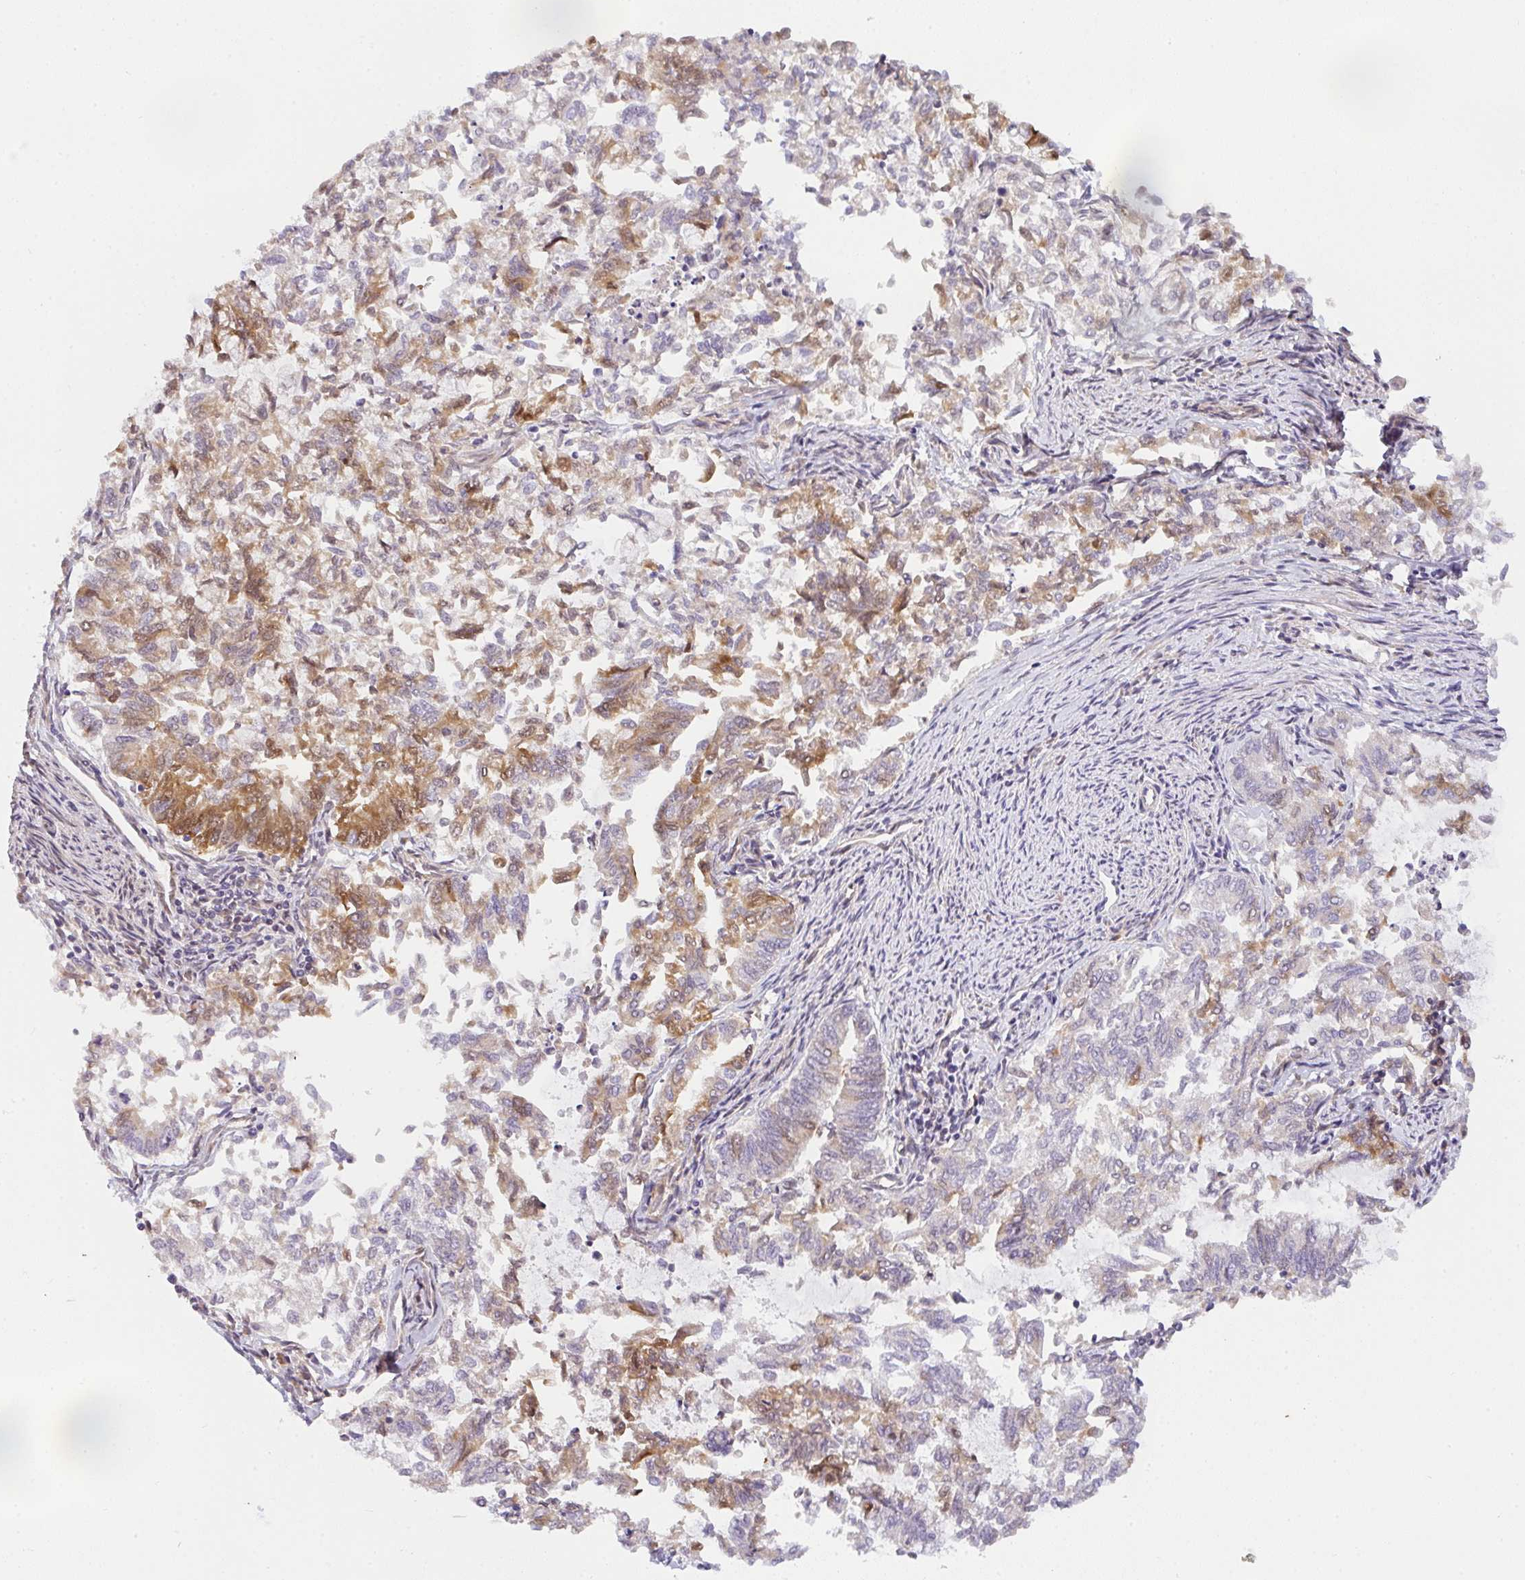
{"staining": {"intensity": "moderate", "quantity": "25%-75%", "location": "cytoplasmic/membranous"}, "tissue": "endometrial cancer", "cell_type": "Tumor cells", "image_type": "cancer", "snomed": [{"axis": "morphology", "description": "Adenocarcinoma, NOS"}, {"axis": "topography", "description": "Endometrium"}], "caption": "Tumor cells exhibit moderate cytoplasmic/membranous staining in about 25%-75% of cells in adenocarcinoma (endometrial).", "gene": "COX7B", "patient": {"sex": "female", "age": 79}}